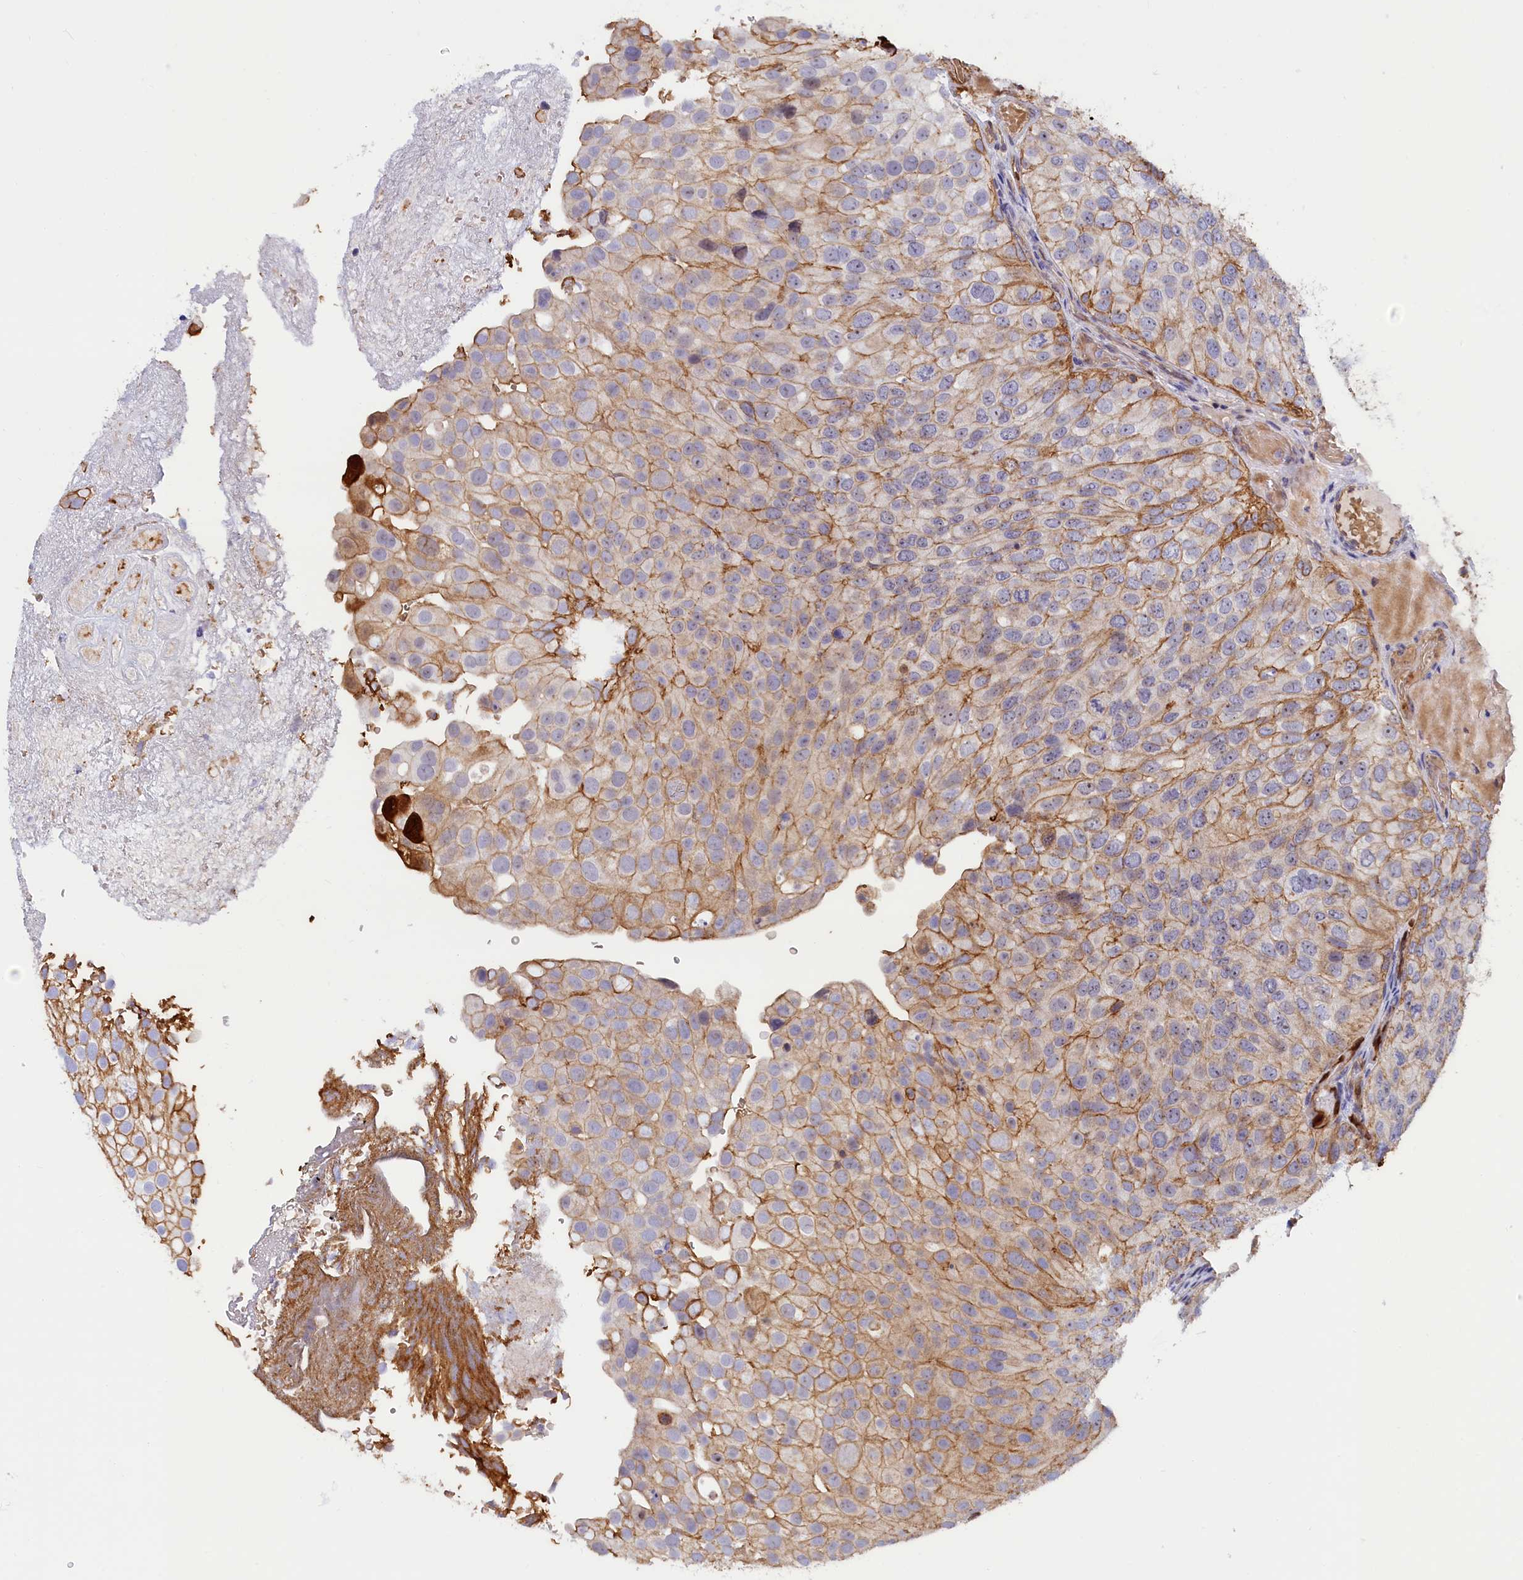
{"staining": {"intensity": "moderate", "quantity": "25%-75%", "location": "cytoplasmic/membranous"}, "tissue": "urothelial cancer", "cell_type": "Tumor cells", "image_type": "cancer", "snomed": [{"axis": "morphology", "description": "Urothelial carcinoma, Low grade"}, {"axis": "topography", "description": "Urinary bladder"}], "caption": "Moderate cytoplasmic/membranous protein expression is appreciated in approximately 25%-75% of tumor cells in urothelial carcinoma (low-grade). (Brightfield microscopy of DAB IHC at high magnification).", "gene": "ABCC12", "patient": {"sex": "male", "age": 78}}